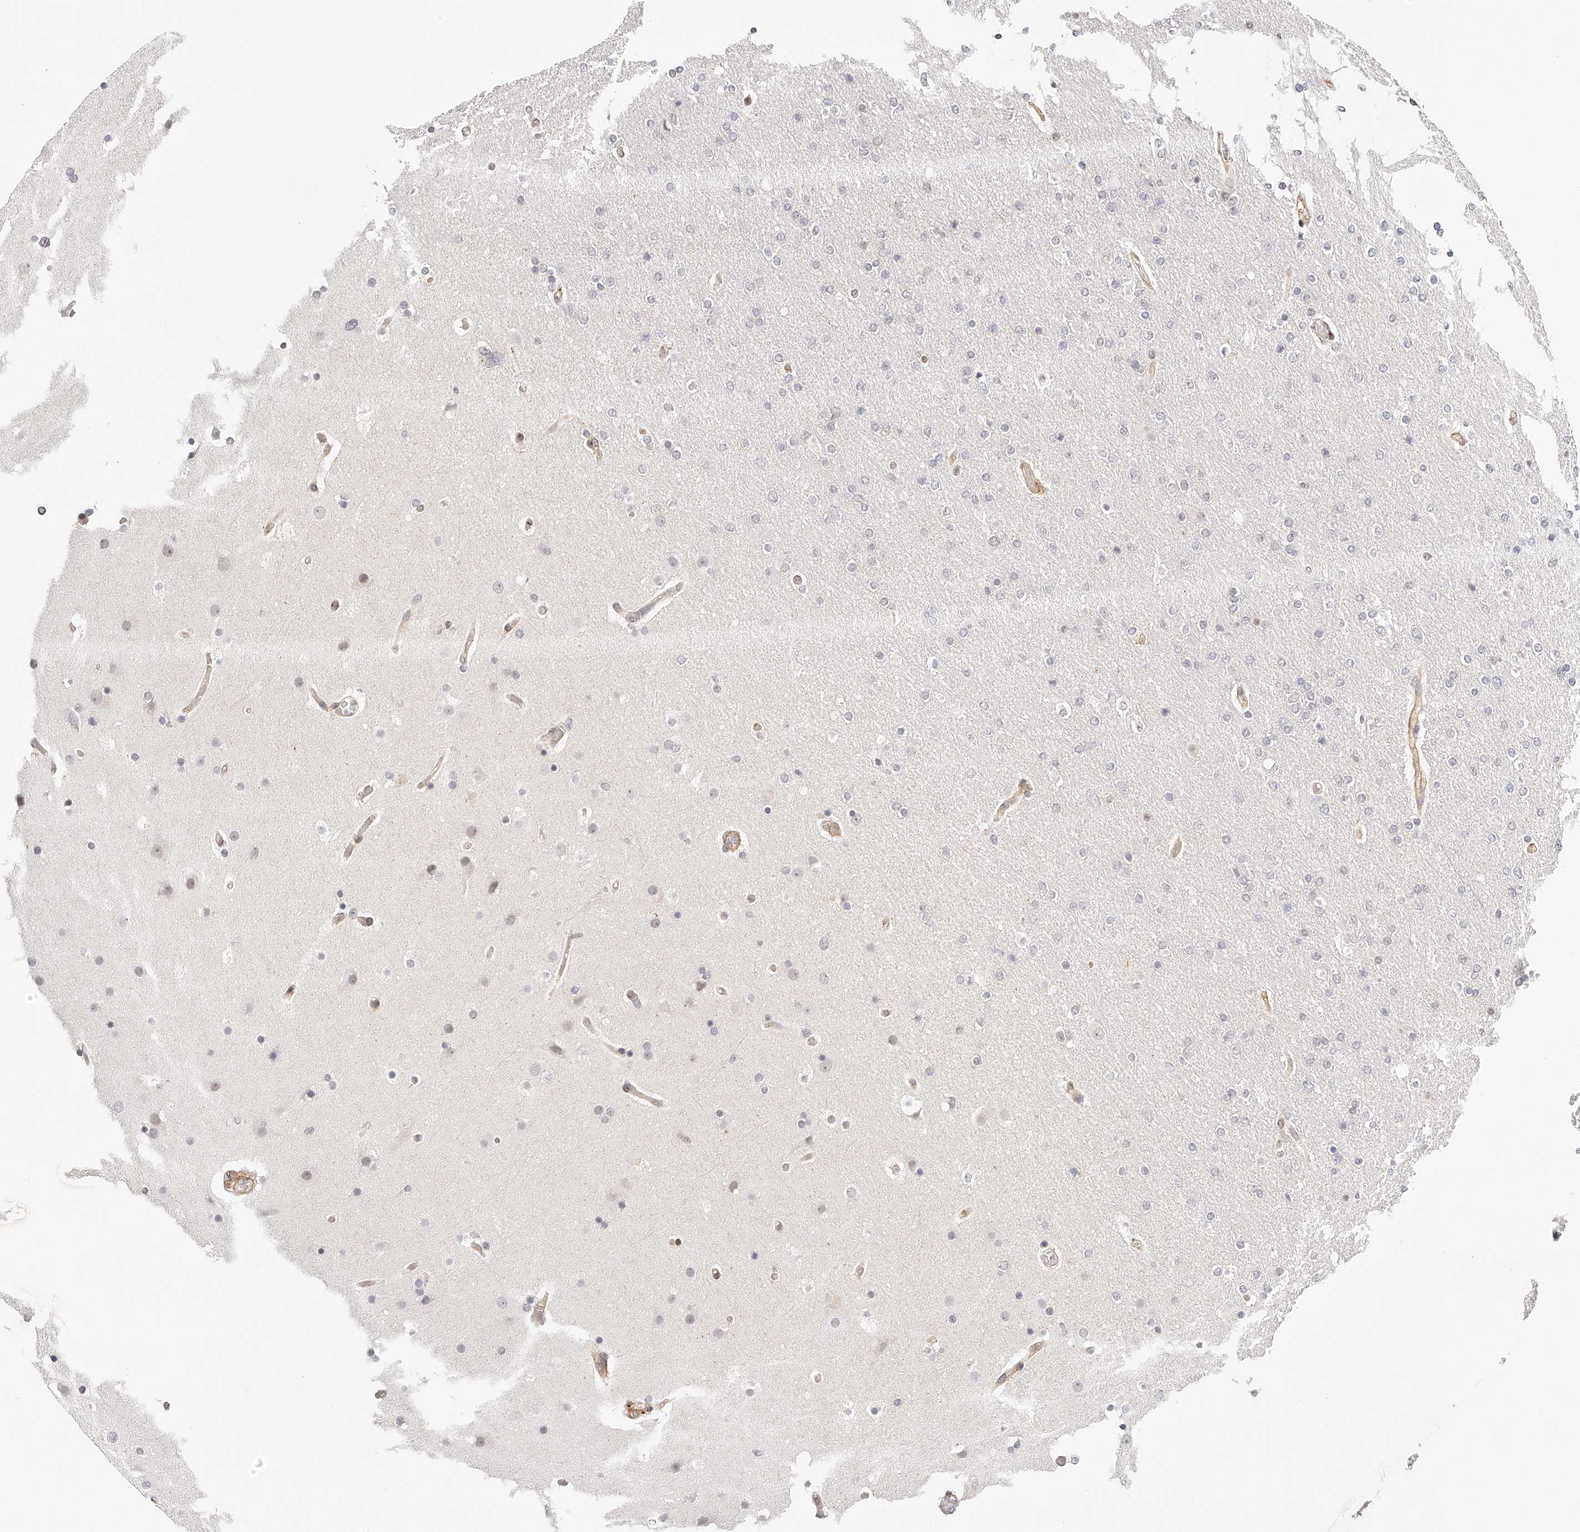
{"staining": {"intensity": "negative", "quantity": "none", "location": "none"}, "tissue": "glioma", "cell_type": "Tumor cells", "image_type": "cancer", "snomed": [{"axis": "morphology", "description": "Glioma, malignant, High grade"}, {"axis": "topography", "description": "Cerebral cortex"}], "caption": "A photomicrograph of malignant glioma (high-grade) stained for a protein exhibits no brown staining in tumor cells. Nuclei are stained in blue.", "gene": "SYNC", "patient": {"sex": "female", "age": 36}}